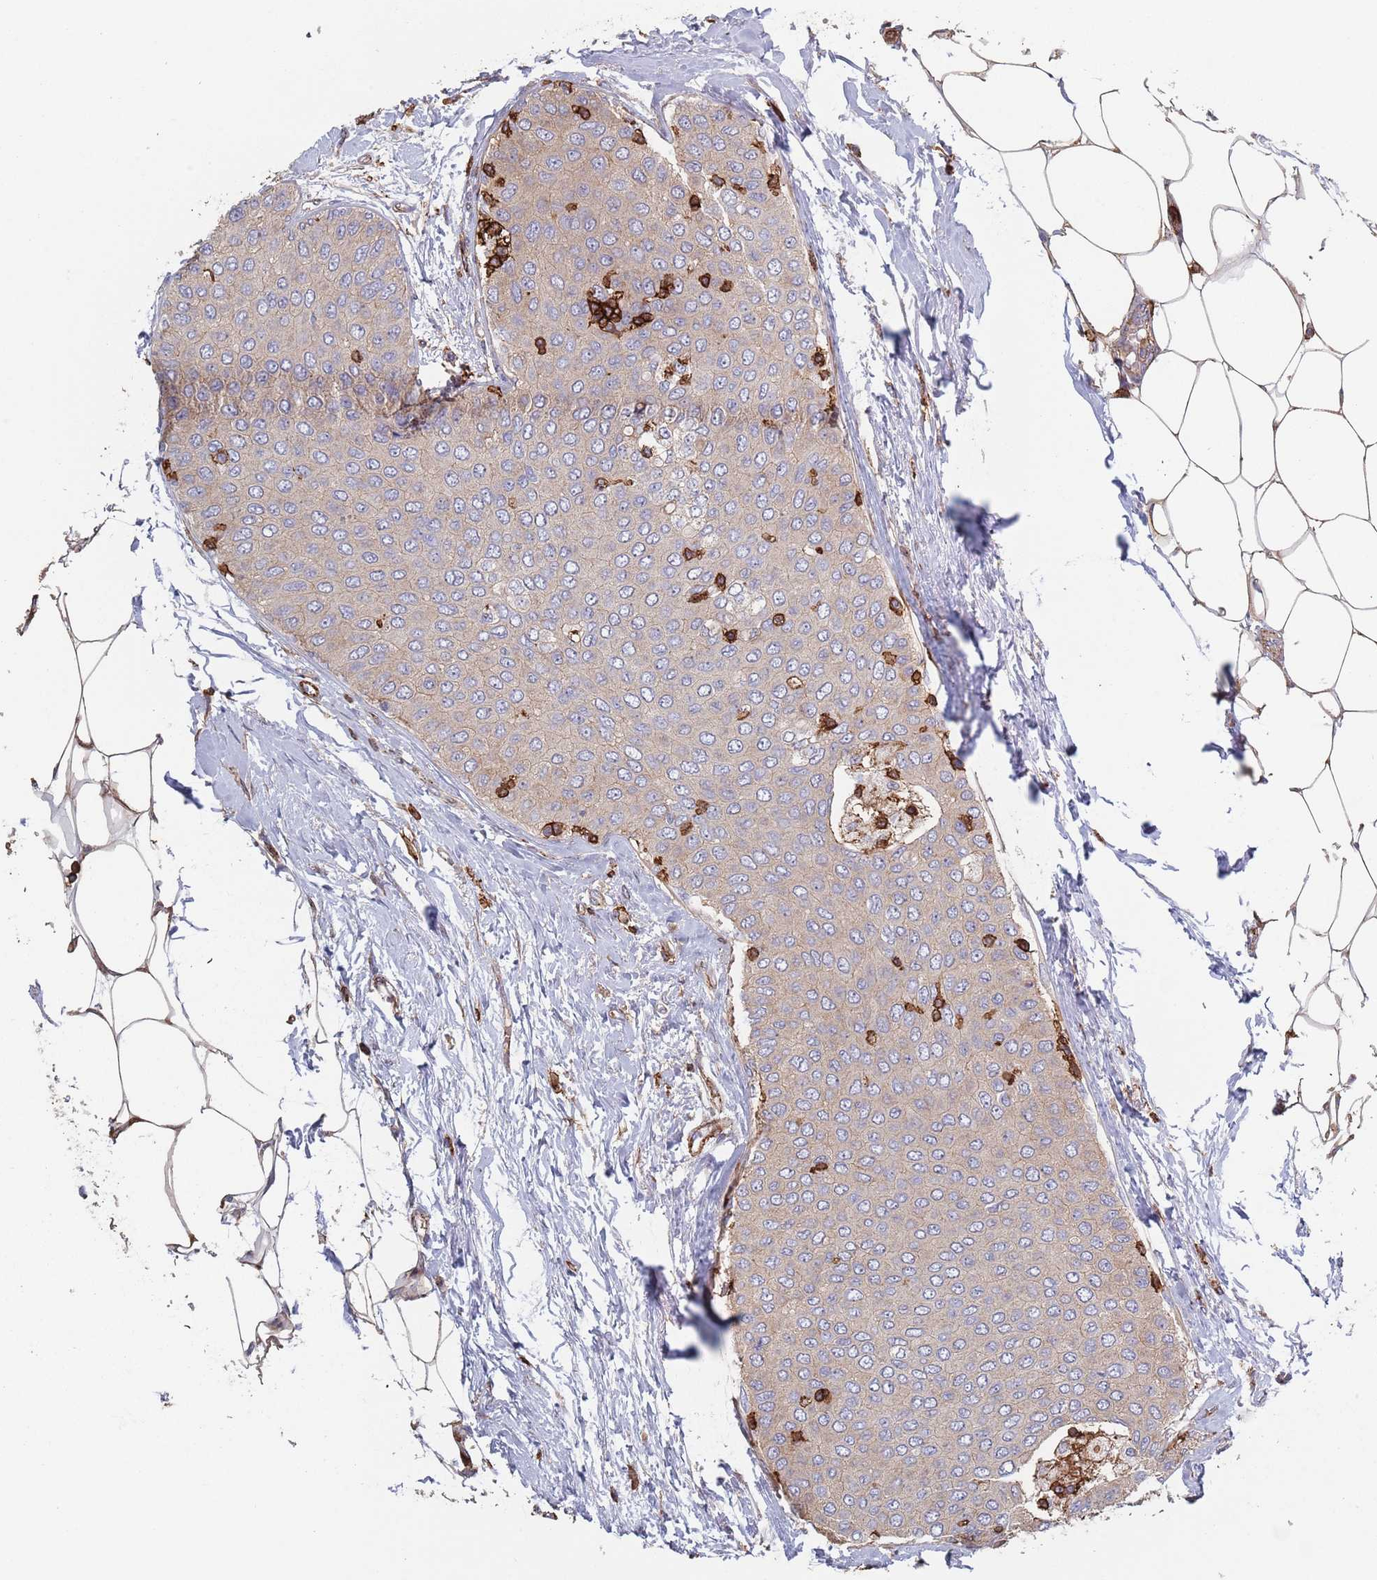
{"staining": {"intensity": "negative", "quantity": "none", "location": "none"}, "tissue": "breast cancer", "cell_type": "Tumor cells", "image_type": "cancer", "snomed": [{"axis": "morphology", "description": "Duct carcinoma"}, {"axis": "topography", "description": "Breast"}], "caption": "Image shows no protein positivity in tumor cells of breast cancer (invasive ductal carcinoma) tissue. (DAB (3,3'-diaminobenzidine) immunohistochemistry (IHC), high magnification).", "gene": "RNF144A", "patient": {"sex": "female", "age": 72}}